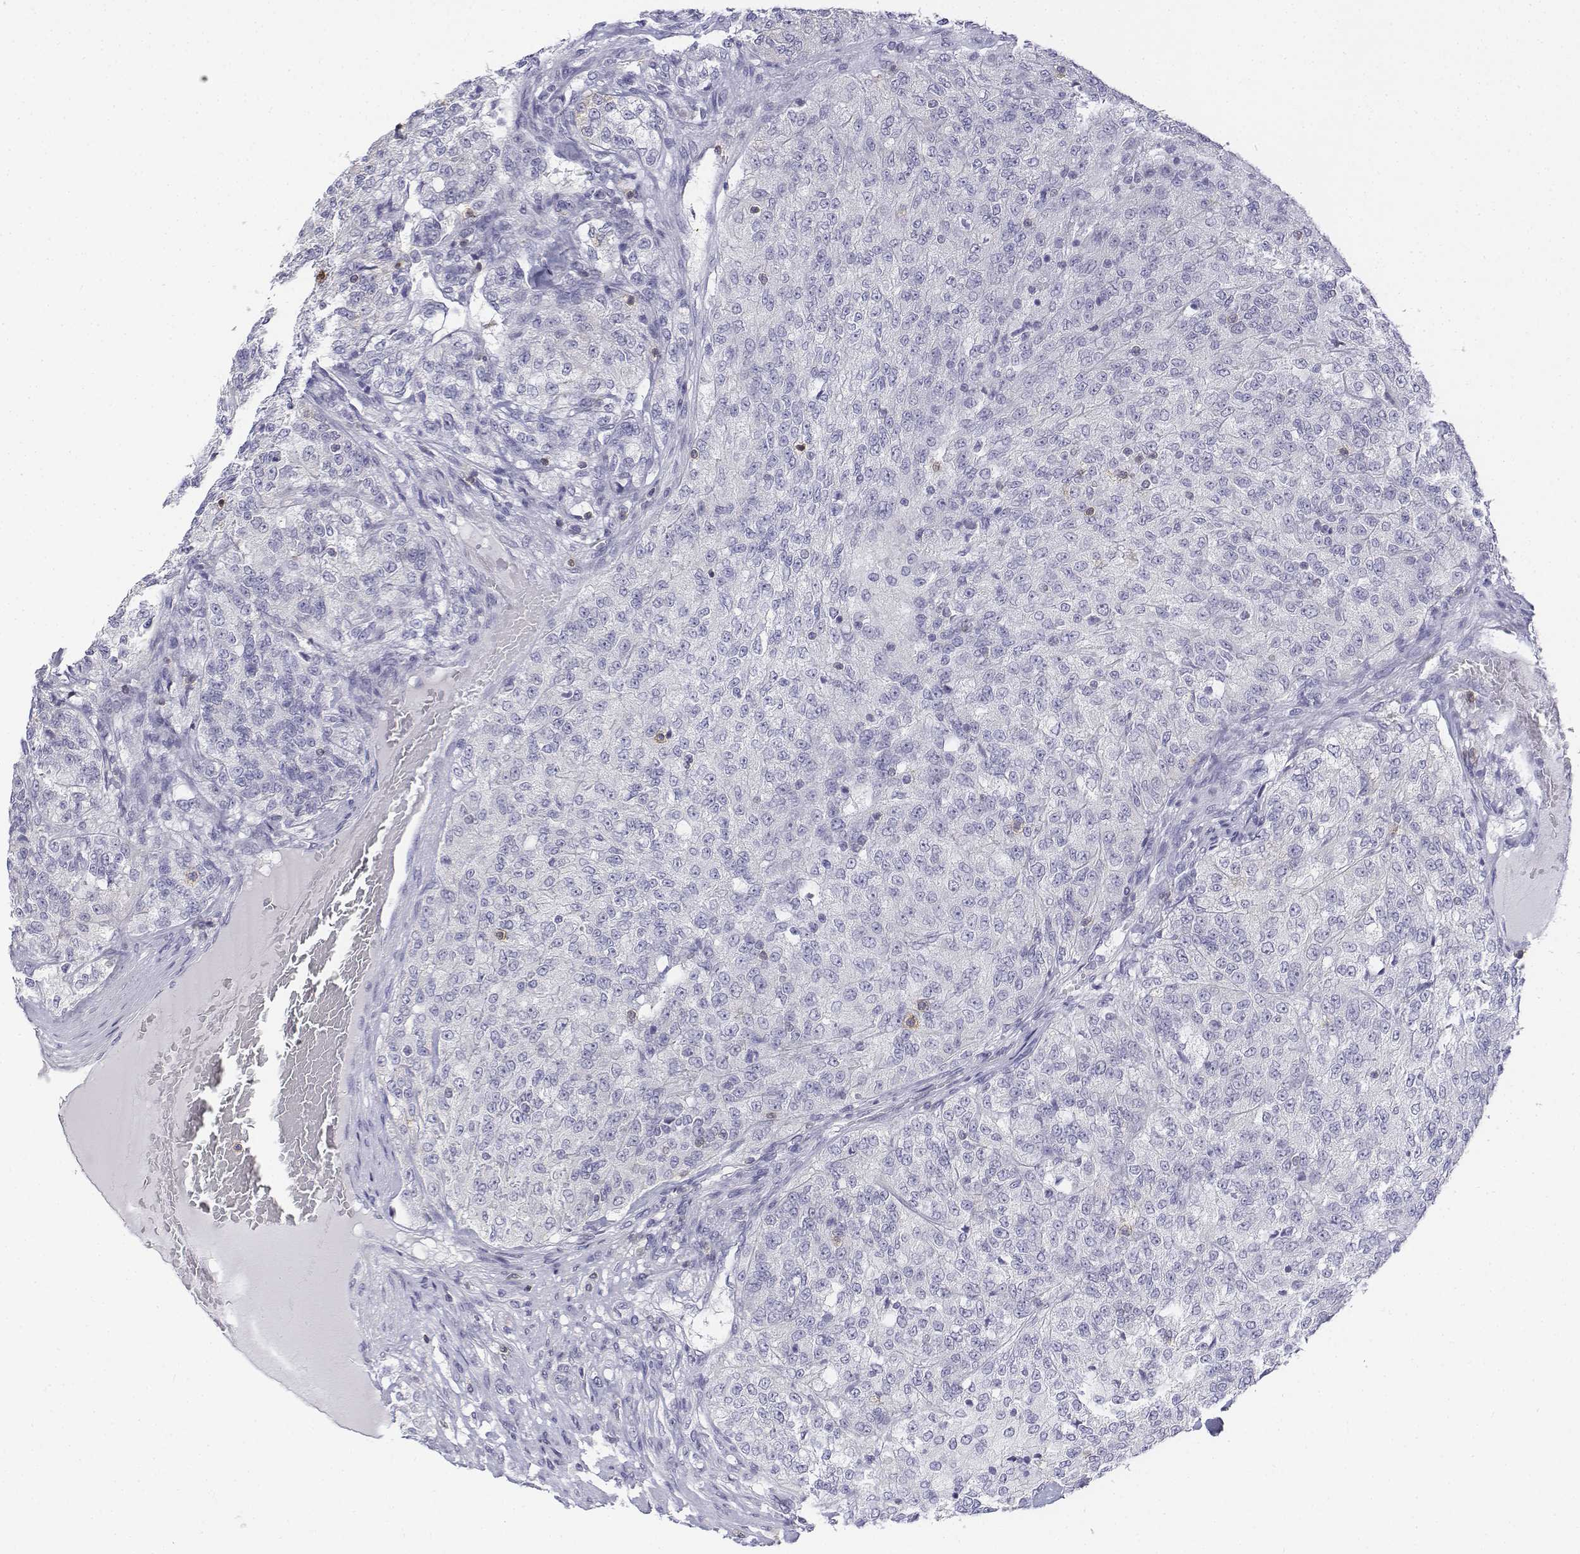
{"staining": {"intensity": "negative", "quantity": "none", "location": "none"}, "tissue": "renal cancer", "cell_type": "Tumor cells", "image_type": "cancer", "snomed": [{"axis": "morphology", "description": "Adenocarcinoma, NOS"}, {"axis": "topography", "description": "Kidney"}], "caption": "A micrograph of human renal cancer (adenocarcinoma) is negative for staining in tumor cells.", "gene": "CD3E", "patient": {"sex": "female", "age": 63}}